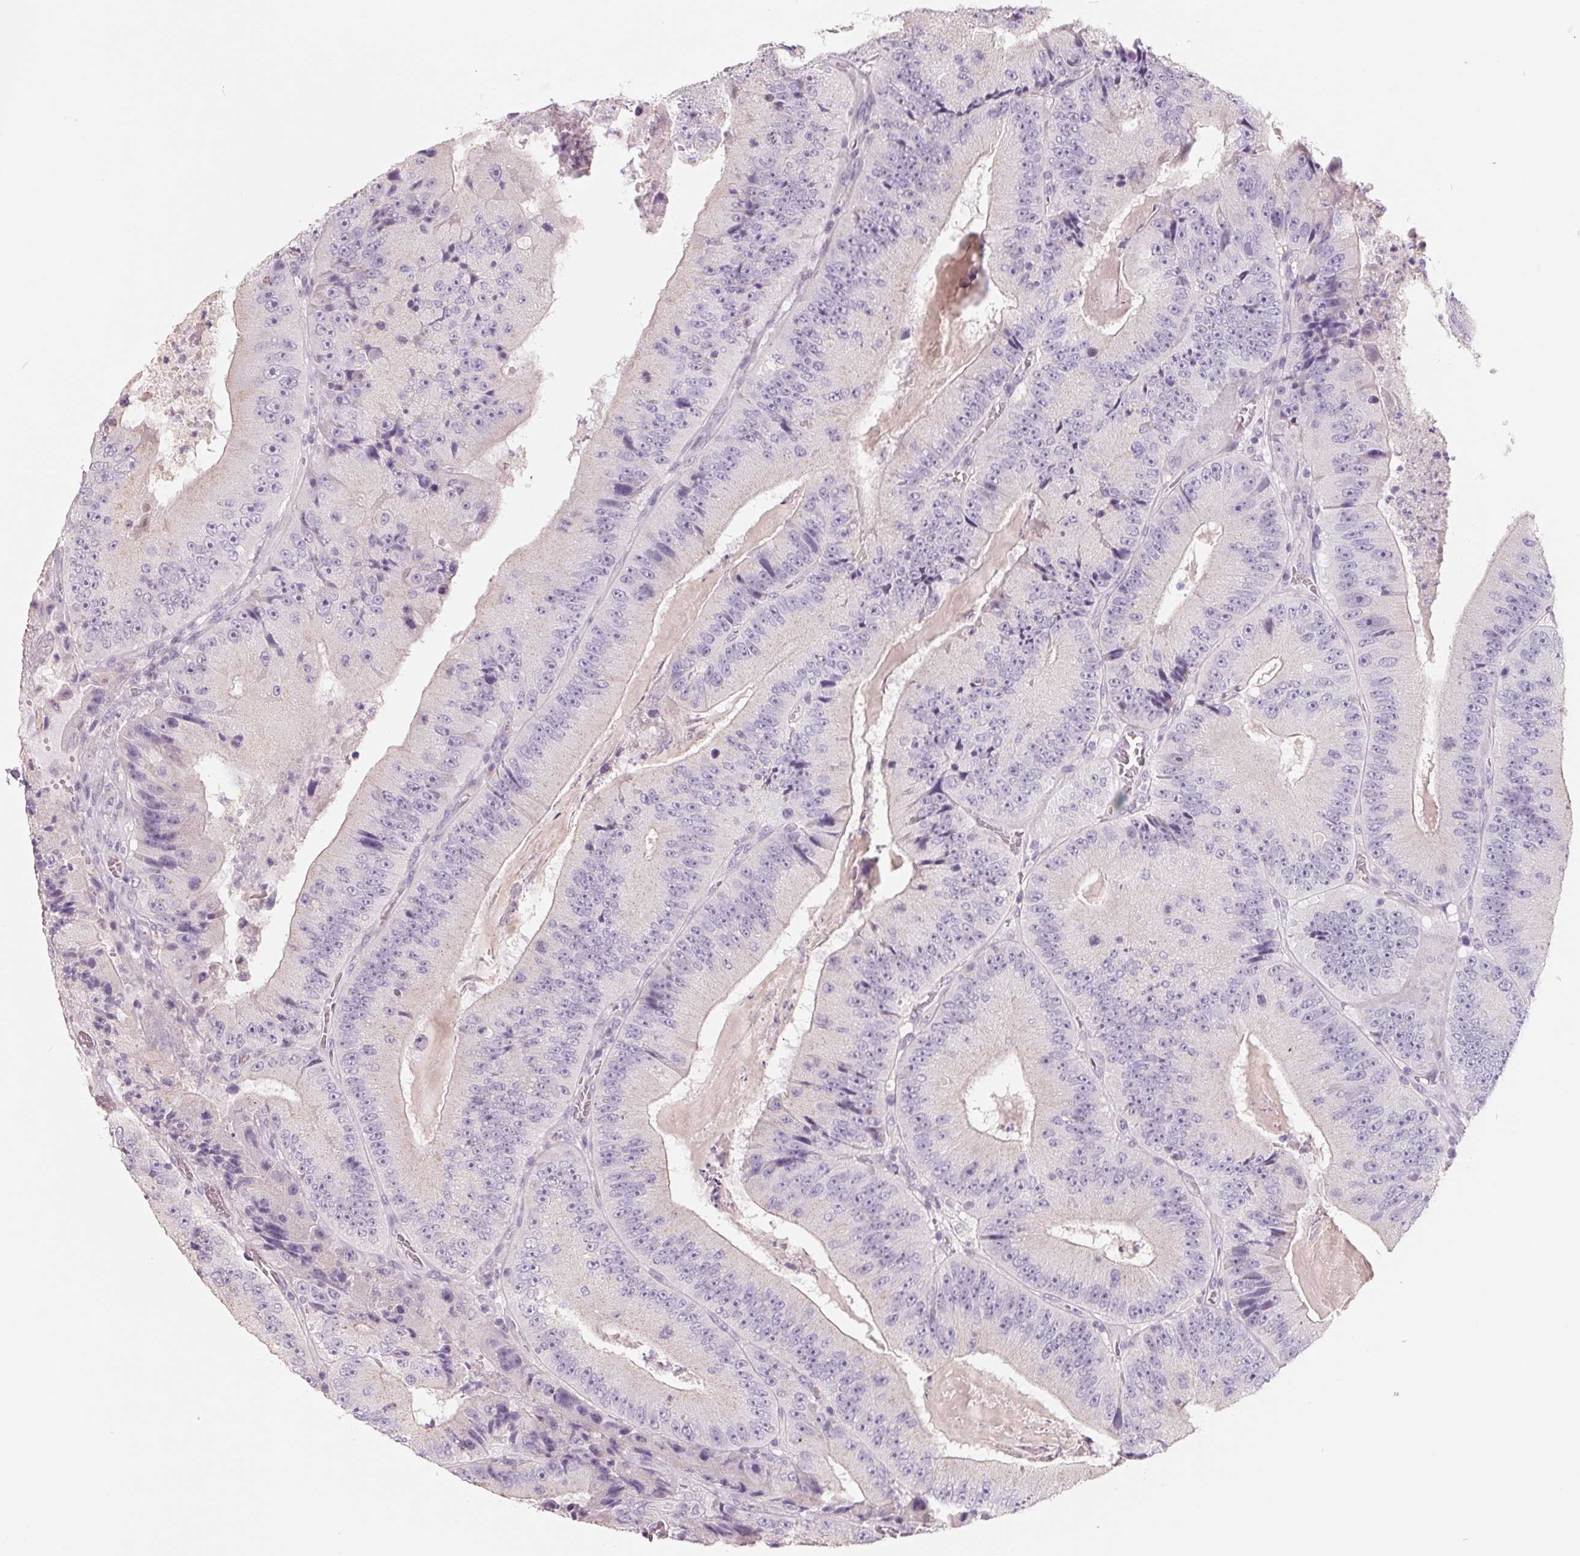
{"staining": {"intensity": "negative", "quantity": "none", "location": "none"}, "tissue": "colorectal cancer", "cell_type": "Tumor cells", "image_type": "cancer", "snomed": [{"axis": "morphology", "description": "Adenocarcinoma, NOS"}, {"axis": "topography", "description": "Colon"}], "caption": "Human adenocarcinoma (colorectal) stained for a protein using immunohistochemistry (IHC) shows no positivity in tumor cells.", "gene": "FTCD", "patient": {"sex": "female", "age": 86}}